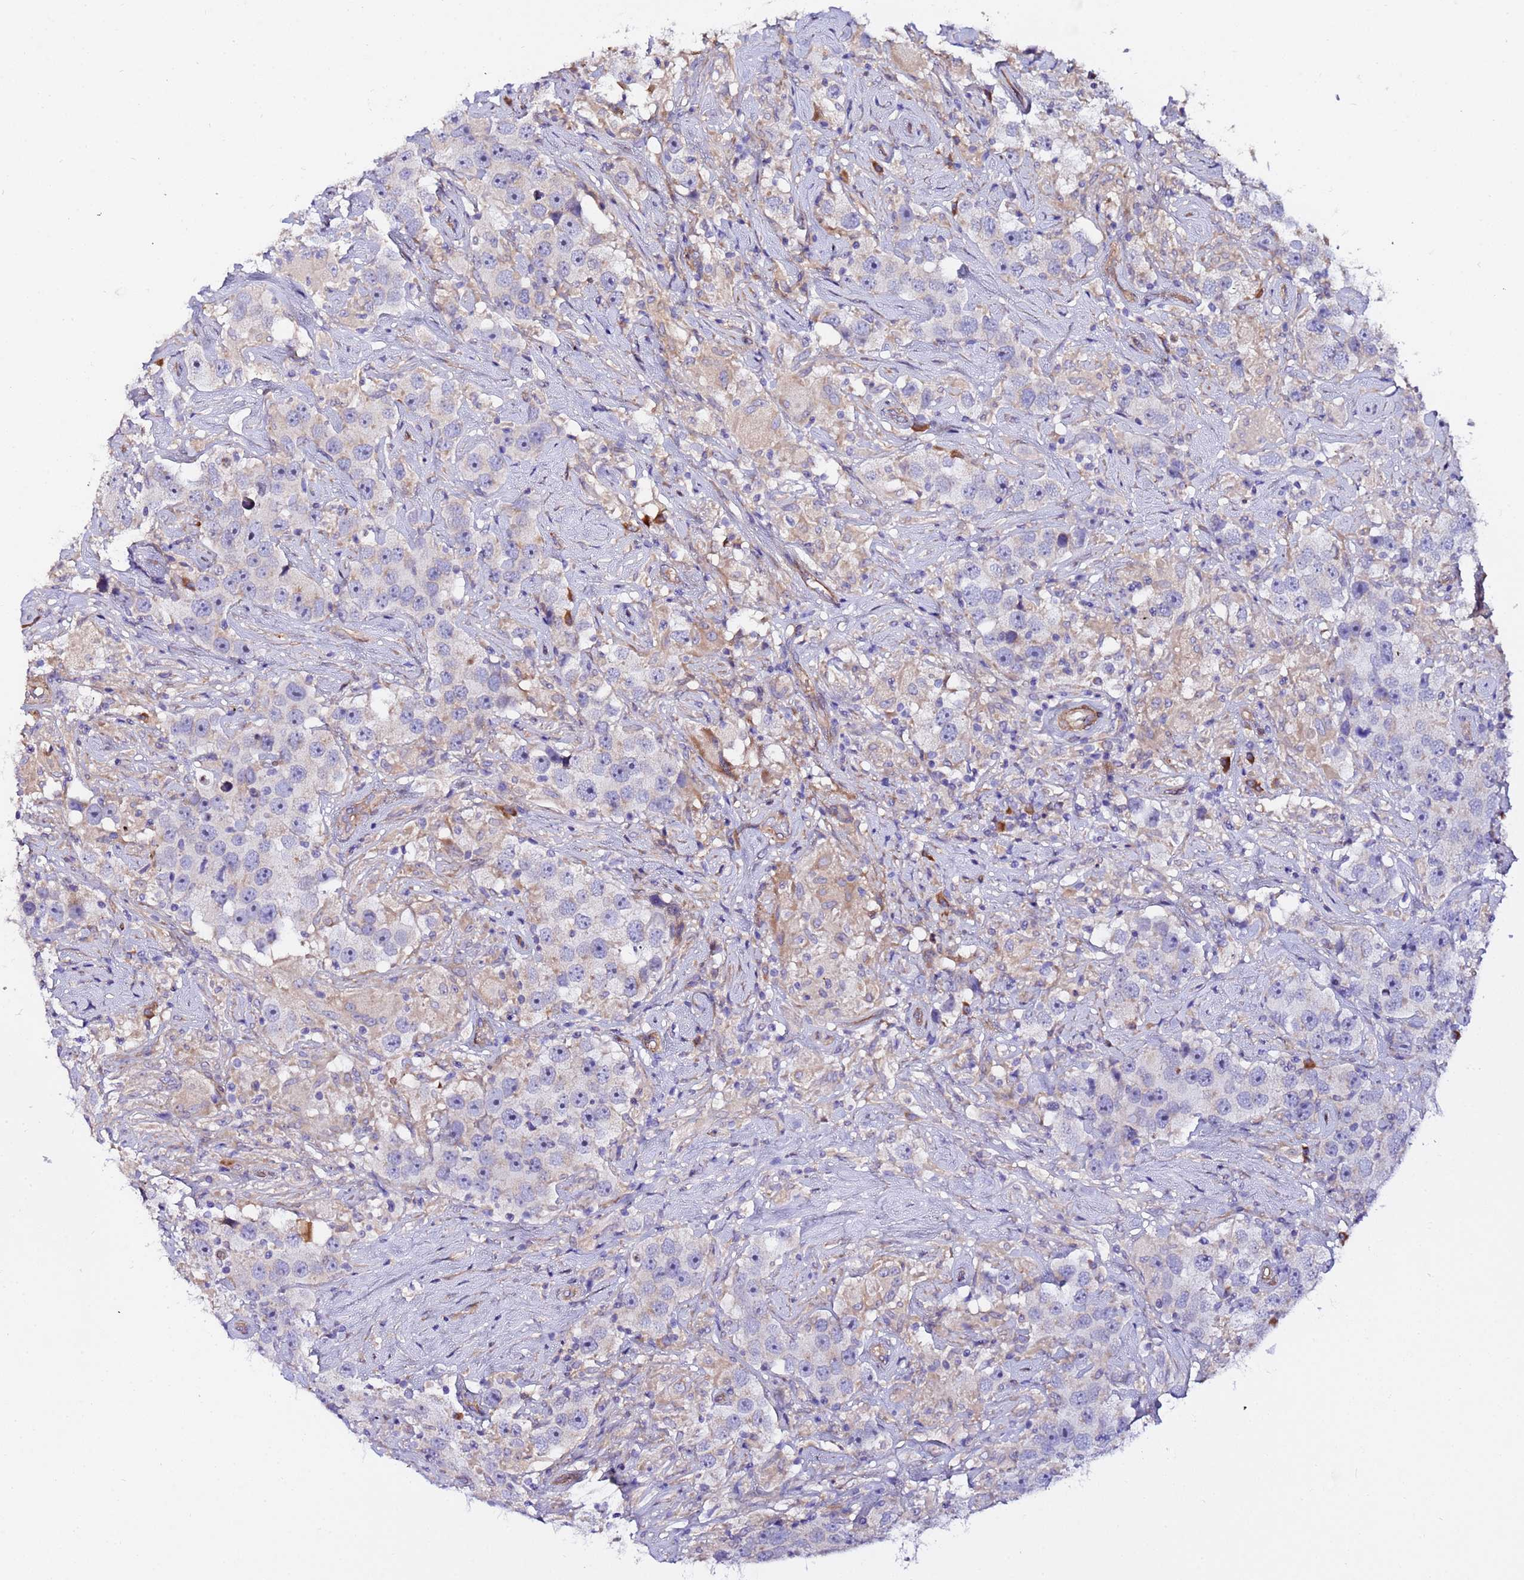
{"staining": {"intensity": "weak", "quantity": "<25%", "location": "cytoplasmic/membranous"}, "tissue": "testis cancer", "cell_type": "Tumor cells", "image_type": "cancer", "snomed": [{"axis": "morphology", "description": "Seminoma, NOS"}, {"axis": "topography", "description": "Testis"}], "caption": "Tumor cells are negative for protein expression in human testis cancer (seminoma).", "gene": "JRKL", "patient": {"sex": "male", "age": 49}}